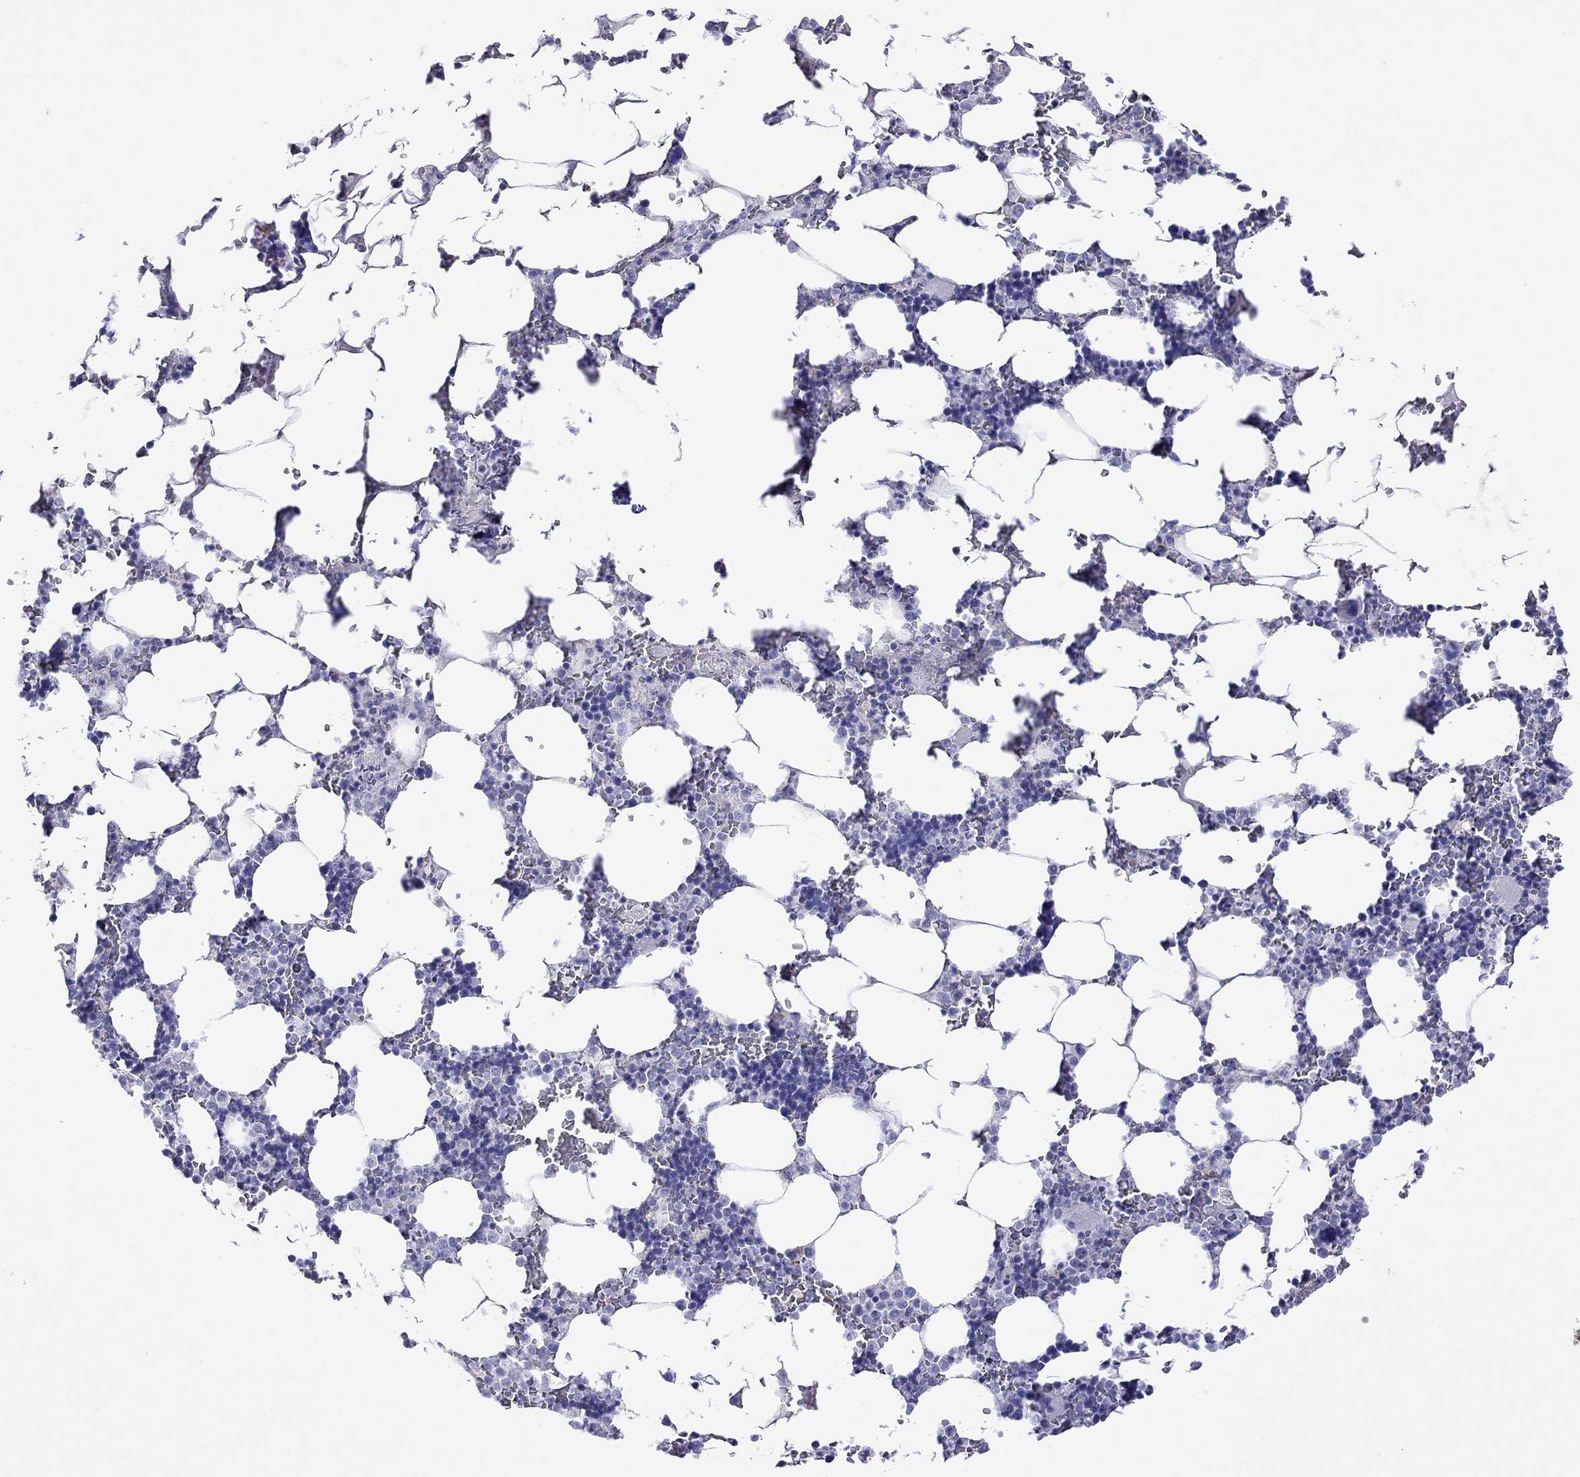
{"staining": {"intensity": "negative", "quantity": "none", "location": "none"}, "tissue": "bone marrow", "cell_type": "Hematopoietic cells", "image_type": "normal", "snomed": [{"axis": "morphology", "description": "Normal tissue, NOS"}, {"axis": "topography", "description": "Bone marrow"}], "caption": "Hematopoietic cells show no significant protein staining in unremarkable bone marrow. (Stains: DAB (3,3'-diaminobenzidine) immunohistochemistry (IHC) with hematoxylin counter stain, Microscopy: brightfield microscopy at high magnification).", "gene": "SLC30A8", "patient": {"sex": "male", "age": 51}}